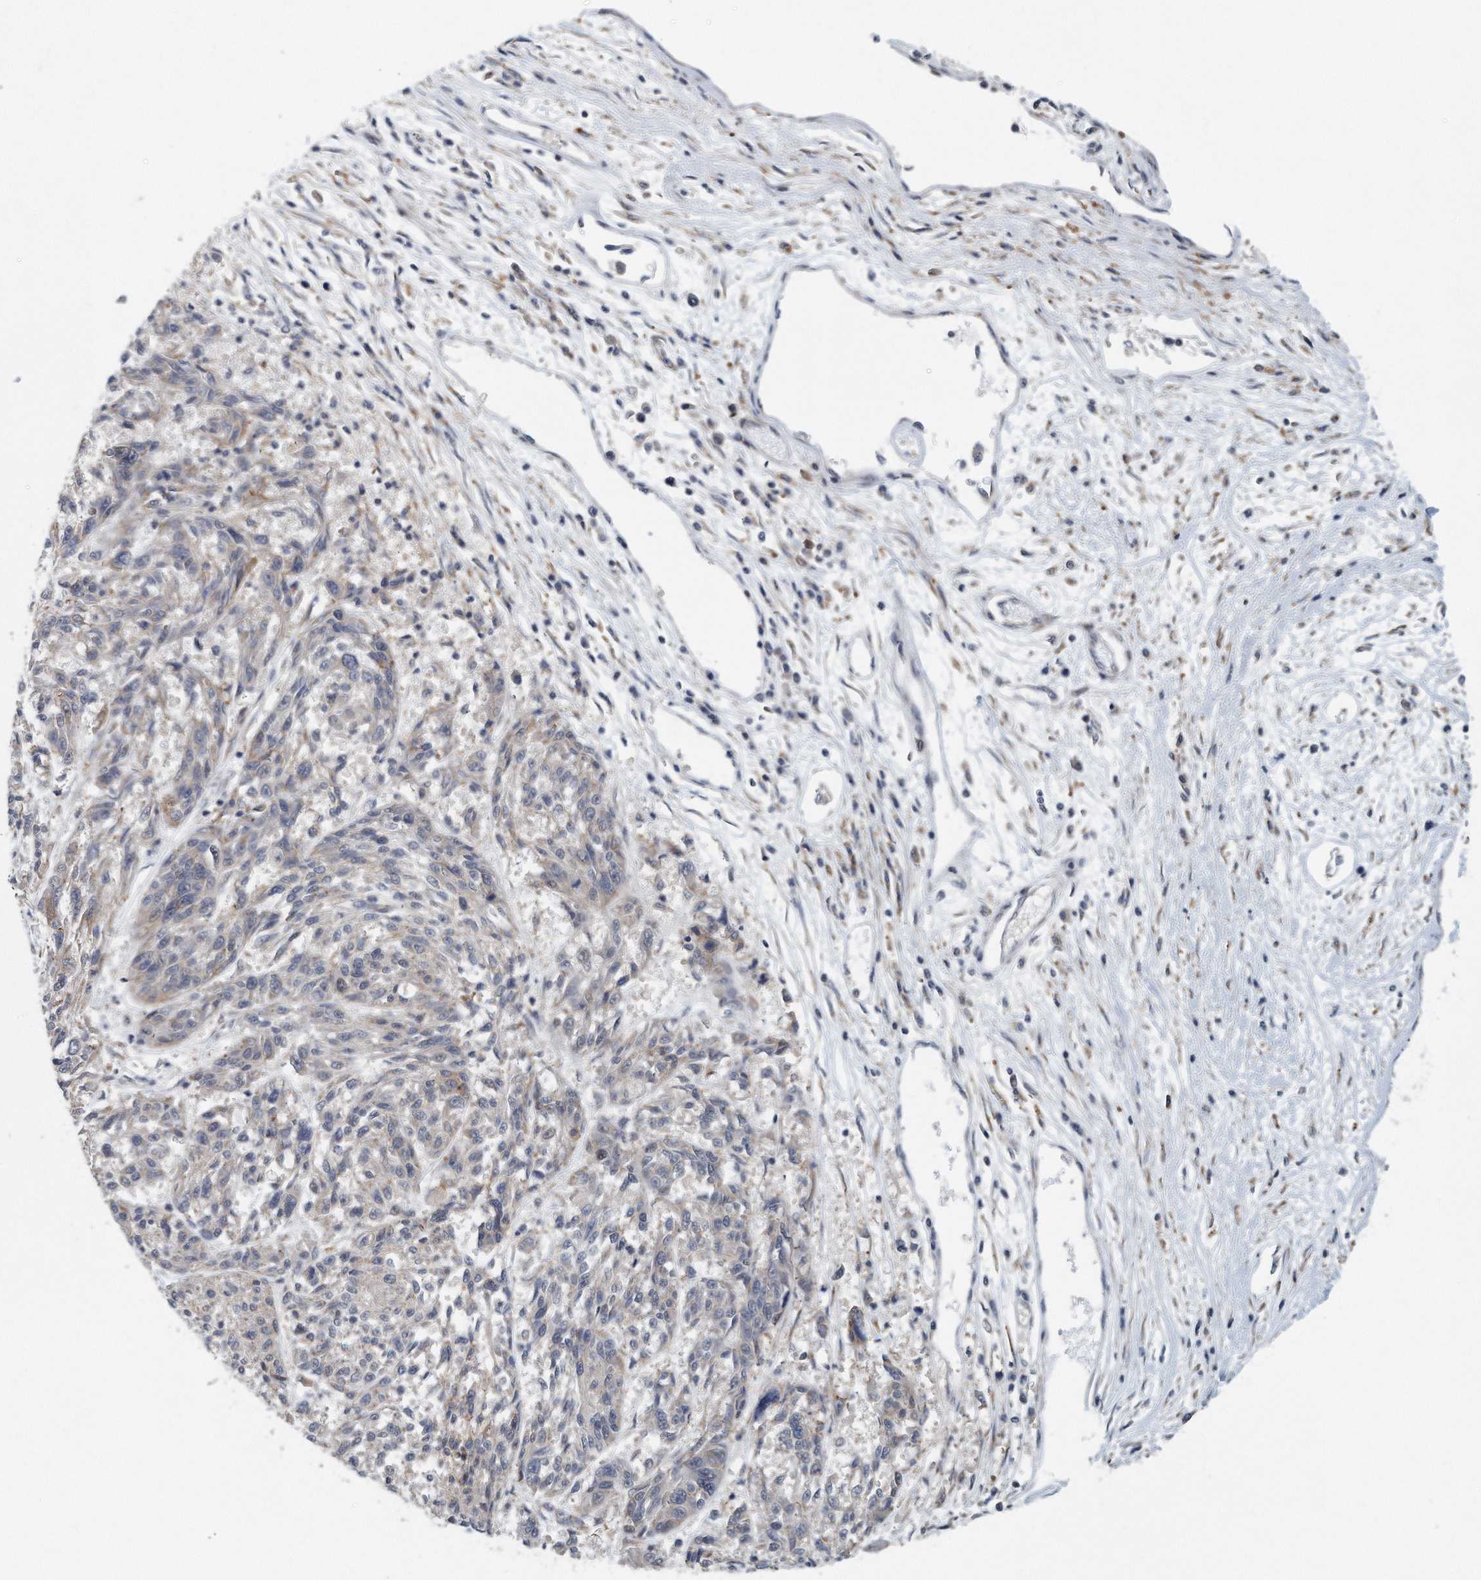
{"staining": {"intensity": "negative", "quantity": "none", "location": "none"}, "tissue": "melanoma", "cell_type": "Tumor cells", "image_type": "cancer", "snomed": [{"axis": "morphology", "description": "Malignant melanoma, NOS"}, {"axis": "topography", "description": "Skin"}], "caption": "Immunohistochemistry micrograph of neoplastic tissue: melanoma stained with DAB (3,3'-diaminobenzidine) demonstrates no significant protein expression in tumor cells.", "gene": "VLDLR", "patient": {"sex": "male", "age": 53}}